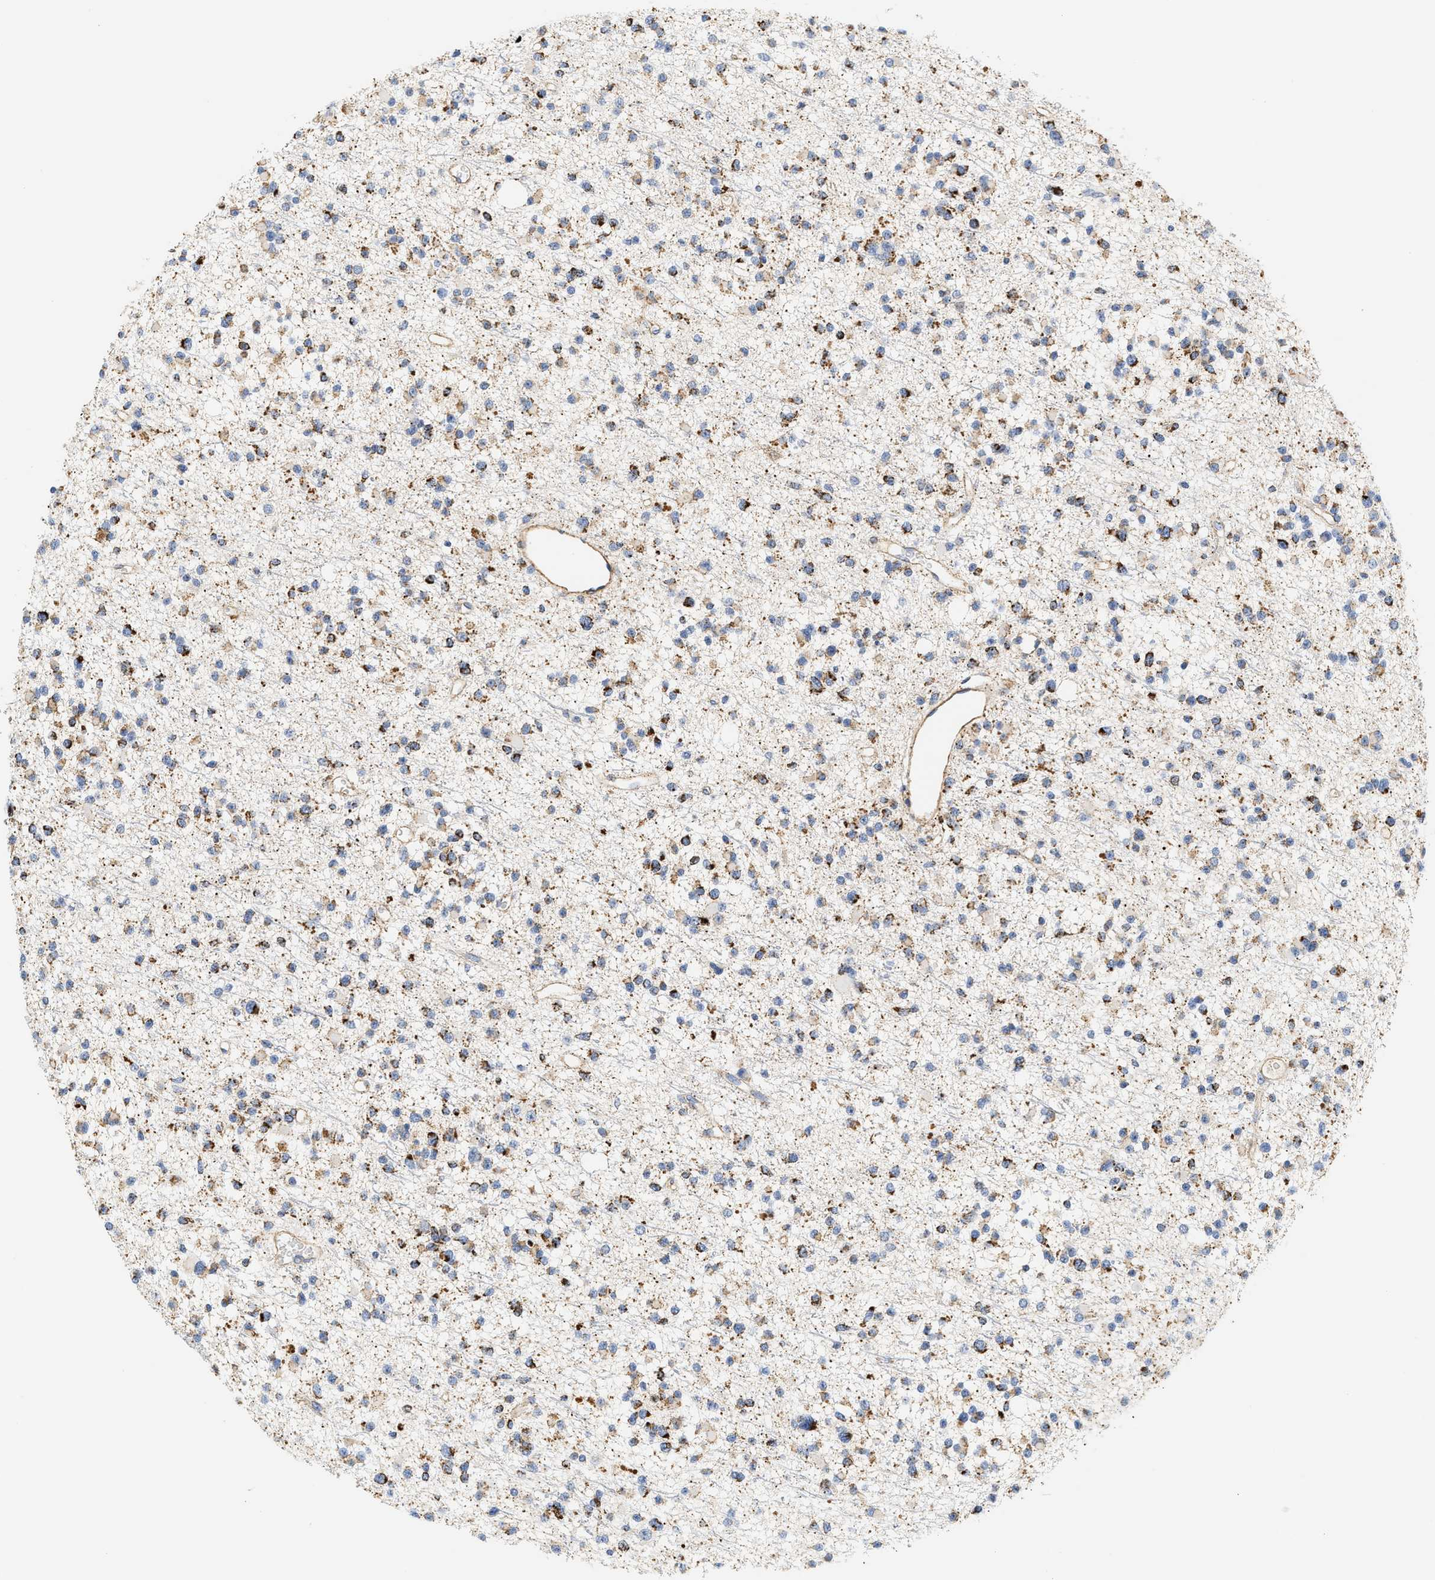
{"staining": {"intensity": "moderate", "quantity": ">75%", "location": "cytoplasmic/membranous"}, "tissue": "glioma", "cell_type": "Tumor cells", "image_type": "cancer", "snomed": [{"axis": "morphology", "description": "Glioma, malignant, Low grade"}, {"axis": "topography", "description": "Brain"}], "caption": "A high-resolution histopathology image shows immunohistochemistry (IHC) staining of malignant low-grade glioma, which demonstrates moderate cytoplasmic/membranous staining in about >75% of tumor cells. Nuclei are stained in blue.", "gene": "SHMT2", "patient": {"sex": "female", "age": 22}}